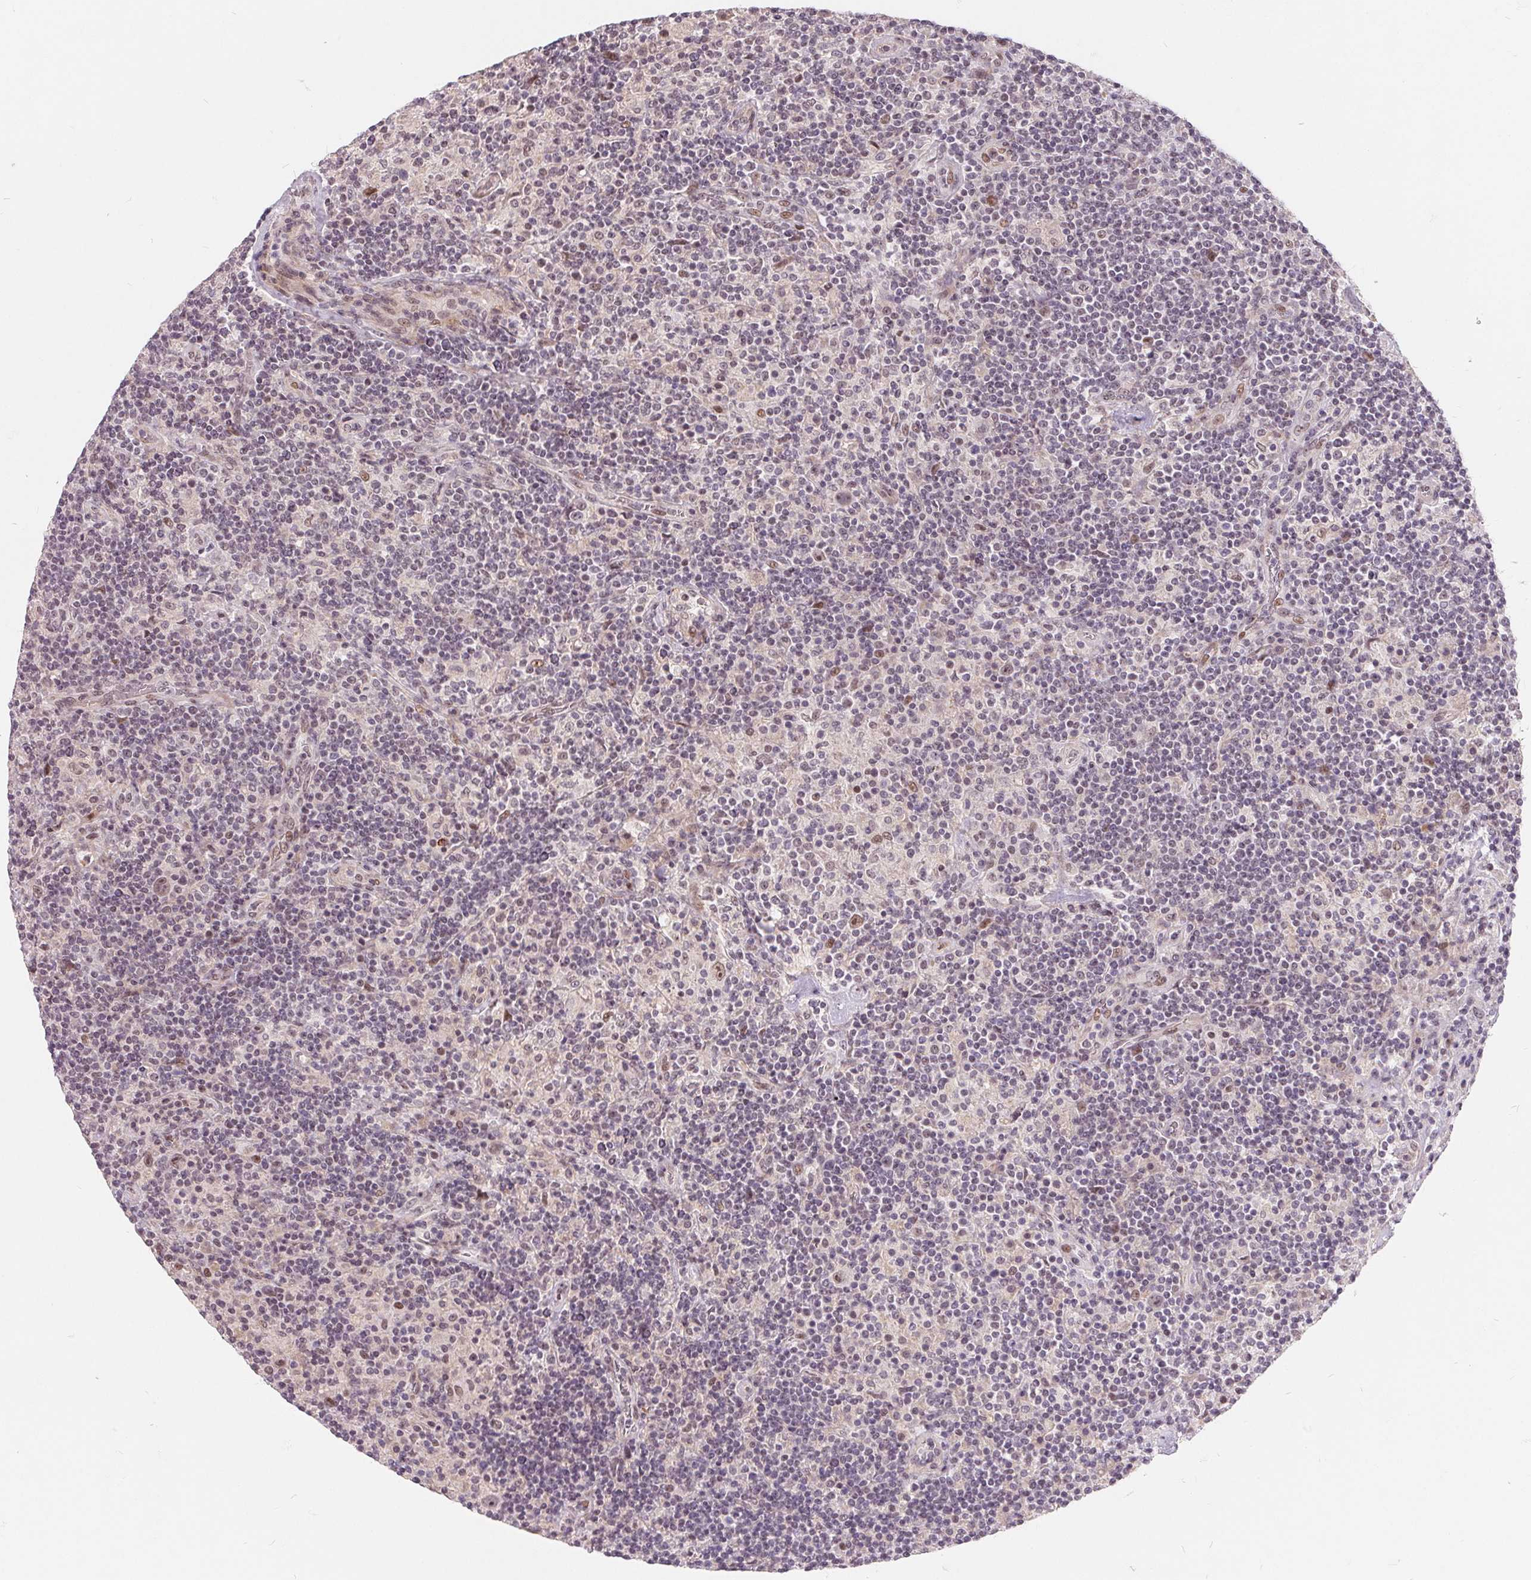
{"staining": {"intensity": "moderate", "quantity": "<25%", "location": "nuclear"}, "tissue": "lymphoma", "cell_type": "Tumor cells", "image_type": "cancer", "snomed": [{"axis": "morphology", "description": "Hodgkin's disease, NOS"}, {"axis": "topography", "description": "Lymph node"}], "caption": "A micrograph of human lymphoma stained for a protein displays moderate nuclear brown staining in tumor cells.", "gene": "NRG2", "patient": {"sex": "male", "age": 70}}